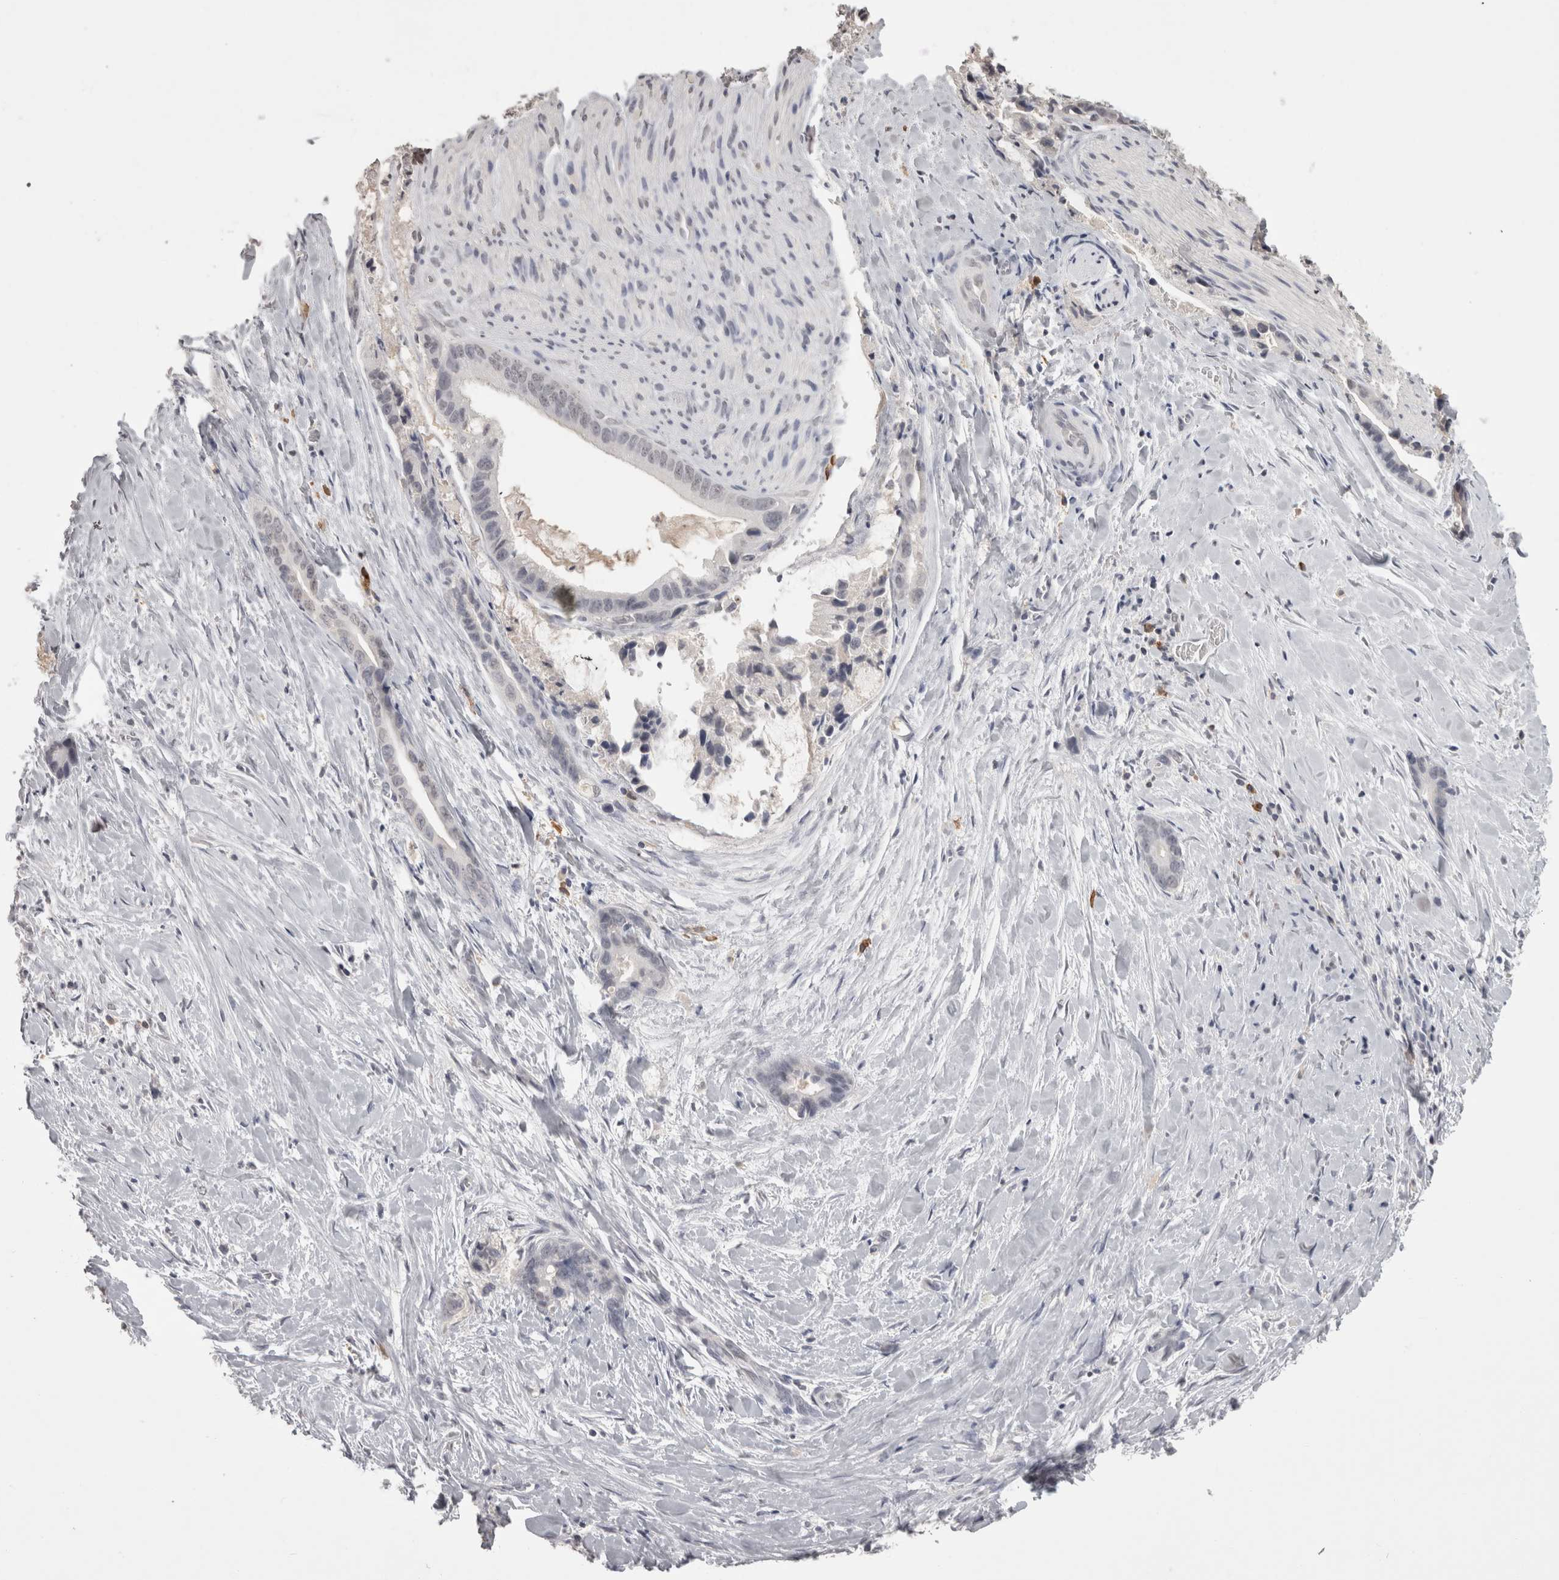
{"staining": {"intensity": "negative", "quantity": "none", "location": "none"}, "tissue": "liver cancer", "cell_type": "Tumor cells", "image_type": "cancer", "snomed": [{"axis": "morphology", "description": "Cholangiocarcinoma"}, {"axis": "topography", "description": "Liver"}], "caption": "High magnification brightfield microscopy of liver cancer (cholangiocarcinoma) stained with DAB (3,3'-diaminobenzidine) (brown) and counterstained with hematoxylin (blue): tumor cells show no significant expression.", "gene": "LAX1", "patient": {"sex": "female", "age": 55}}